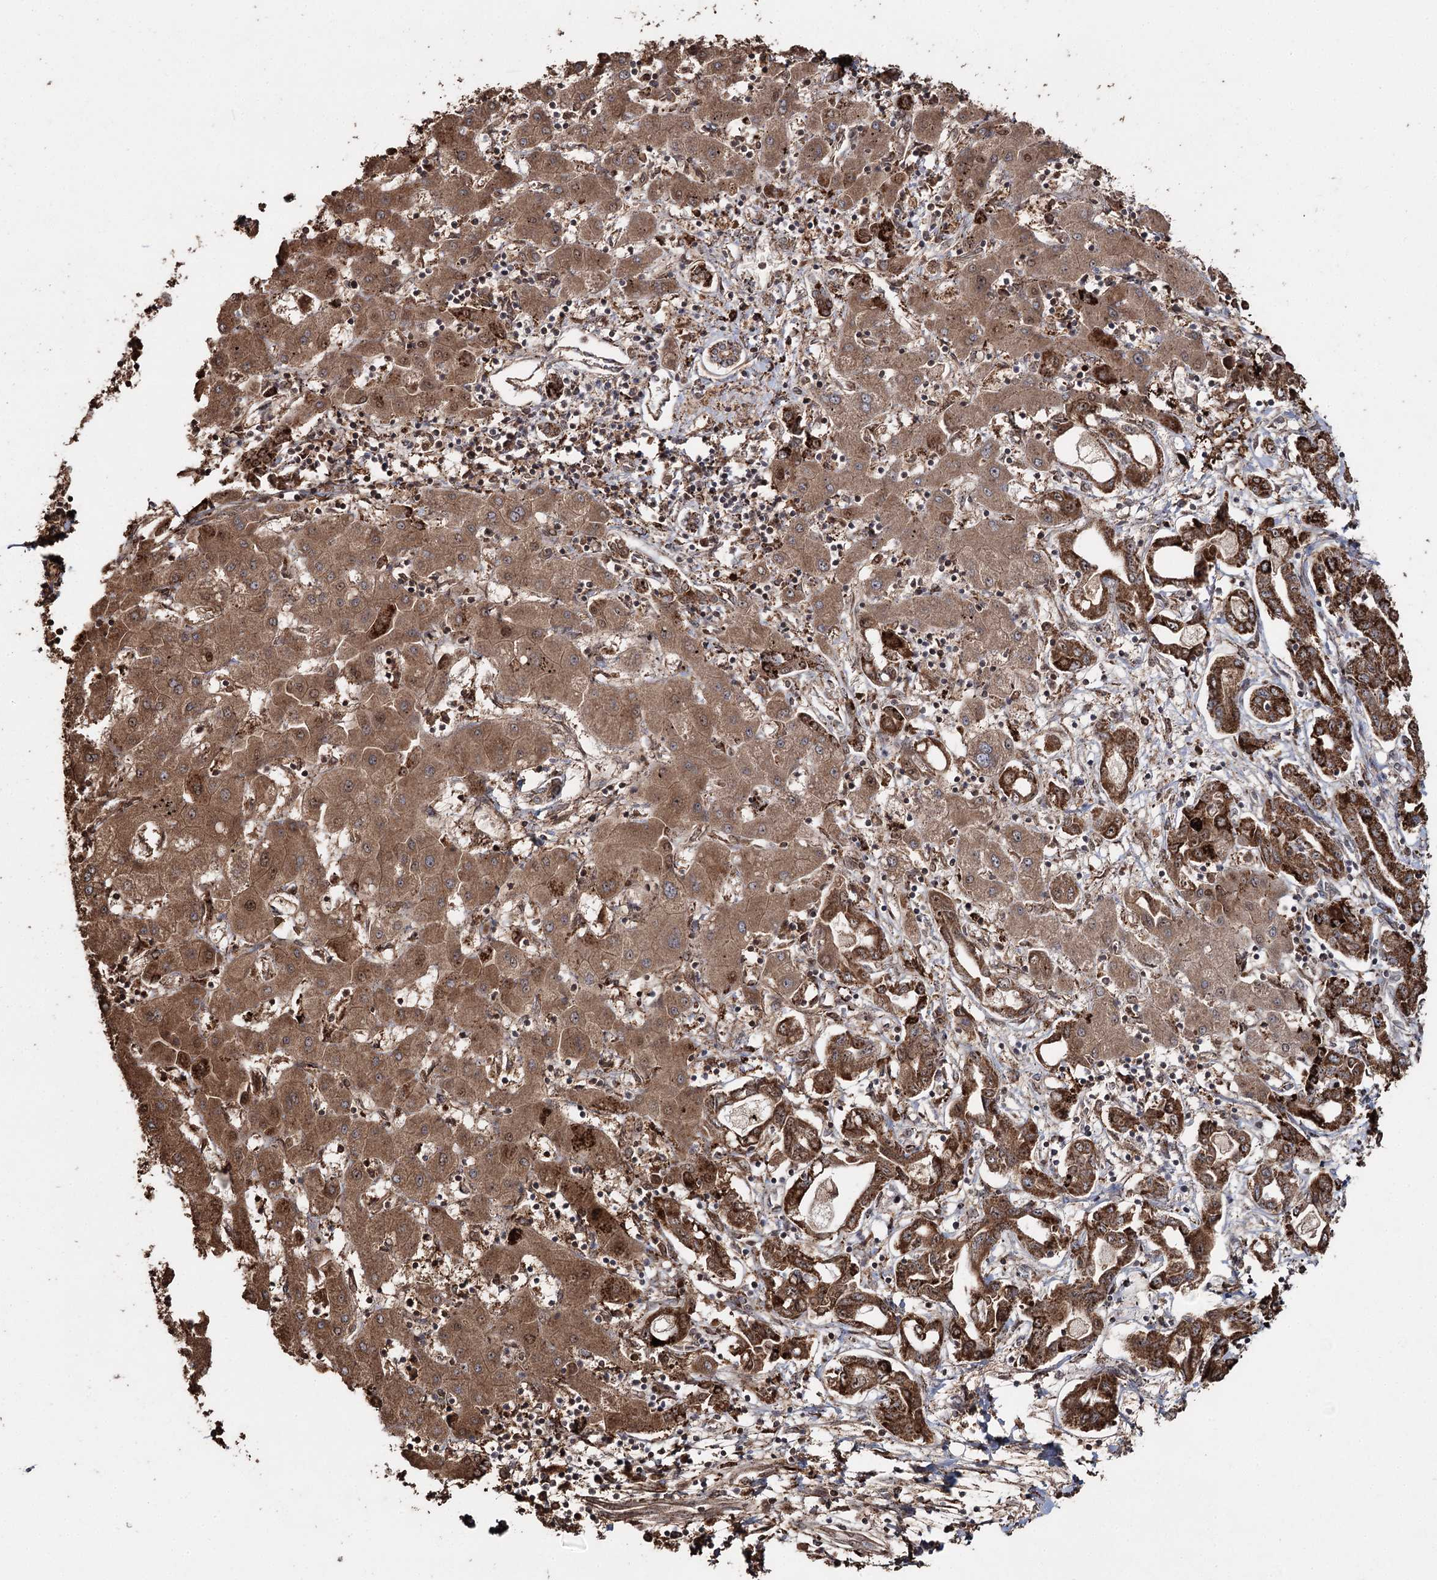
{"staining": {"intensity": "strong", "quantity": ">75%", "location": "cytoplasmic/membranous"}, "tissue": "liver cancer", "cell_type": "Tumor cells", "image_type": "cancer", "snomed": [{"axis": "morphology", "description": "Cholangiocarcinoma"}, {"axis": "topography", "description": "Liver"}], "caption": "A micrograph of human liver cholangiocarcinoma stained for a protein exhibits strong cytoplasmic/membranous brown staining in tumor cells.", "gene": "SLF2", "patient": {"sex": "male", "age": 59}}